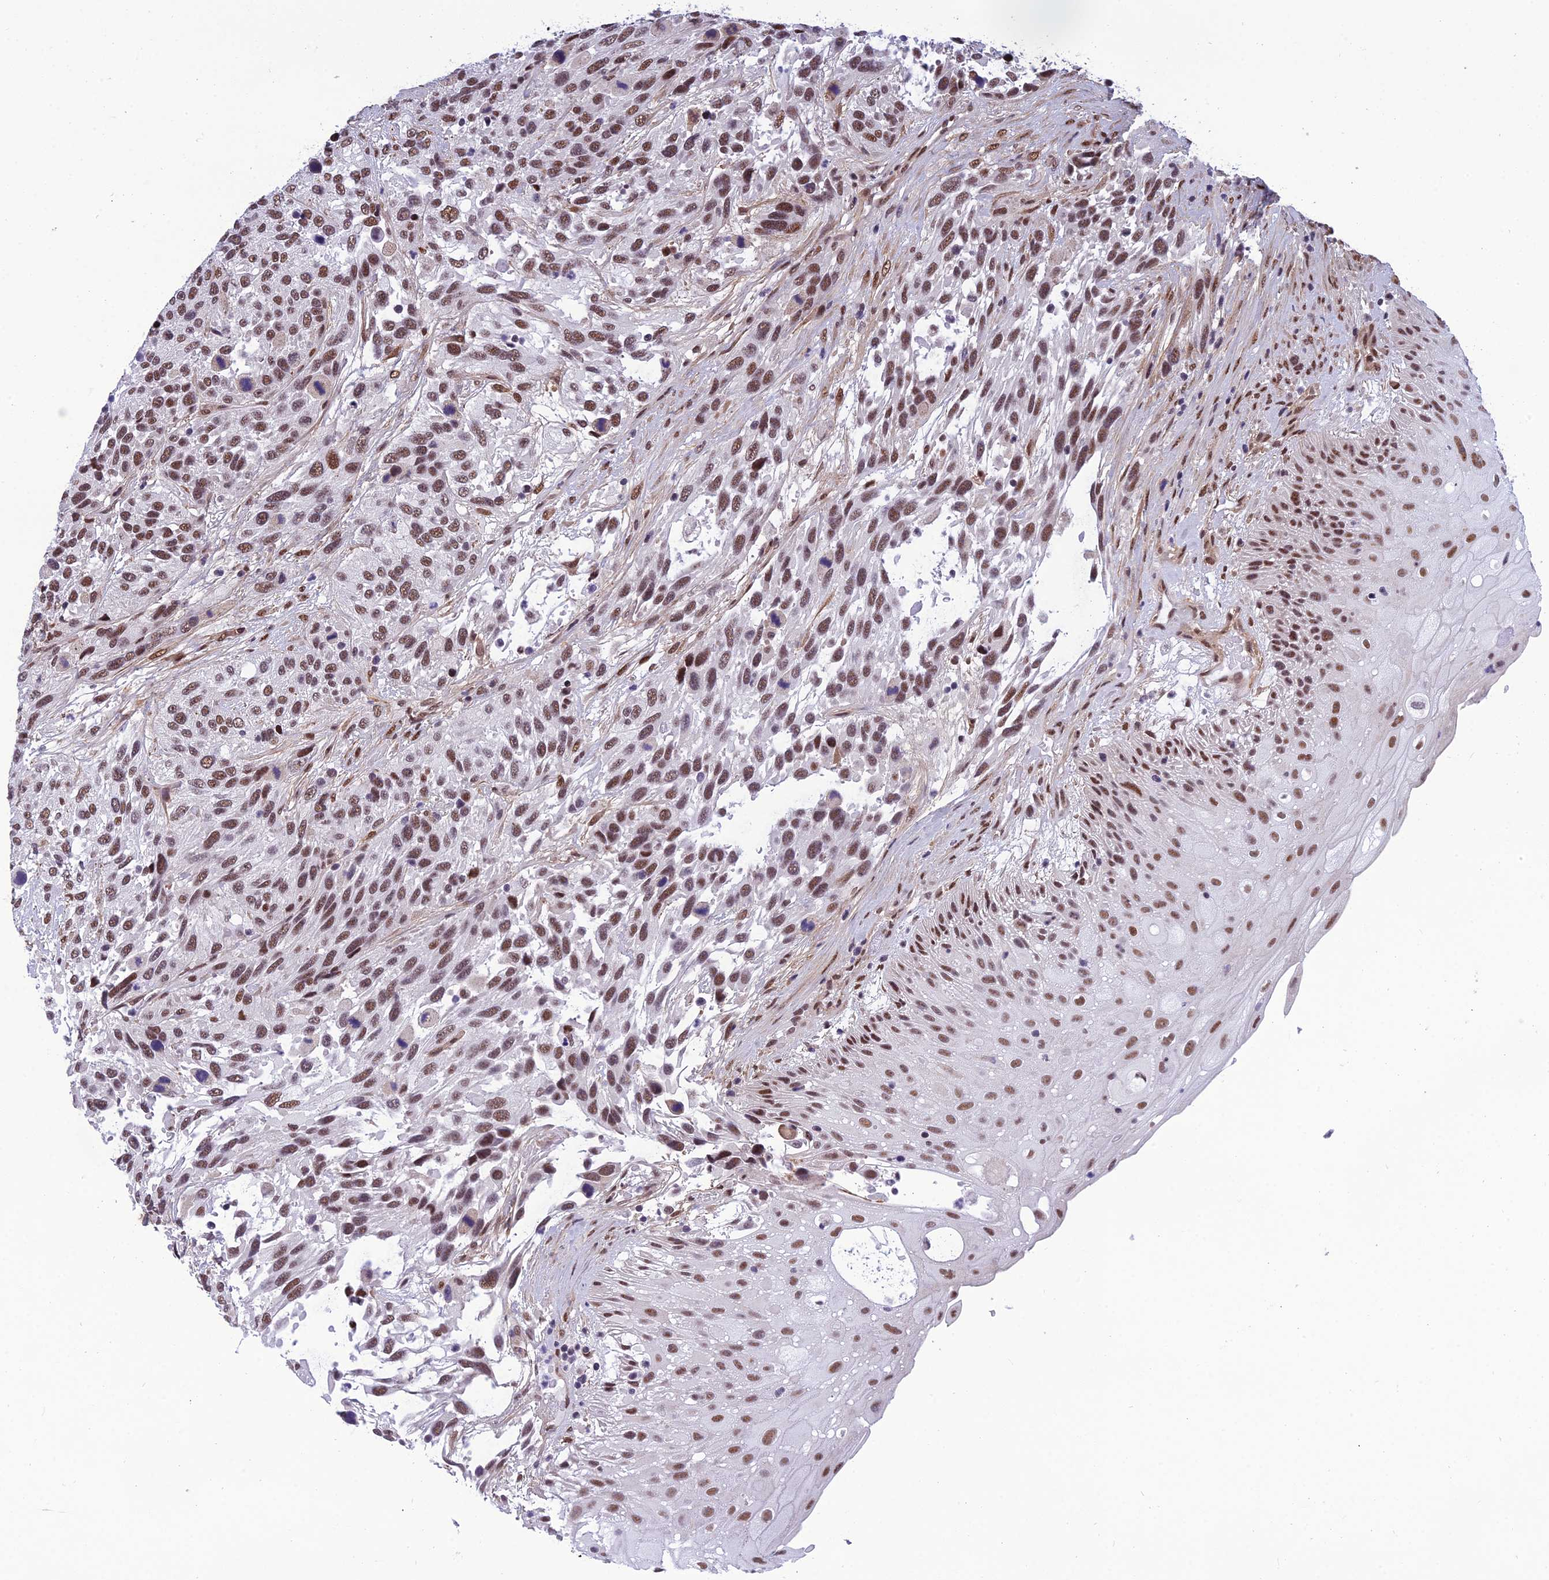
{"staining": {"intensity": "moderate", "quantity": ">75%", "location": "nuclear"}, "tissue": "urothelial cancer", "cell_type": "Tumor cells", "image_type": "cancer", "snomed": [{"axis": "morphology", "description": "Urothelial carcinoma, High grade"}, {"axis": "topography", "description": "Urinary bladder"}], "caption": "Tumor cells exhibit moderate nuclear staining in approximately >75% of cells in high-grade urothelial carcinoma.", "gene": "RSRC1", "patient": {"sex": "female", "age": 70}}